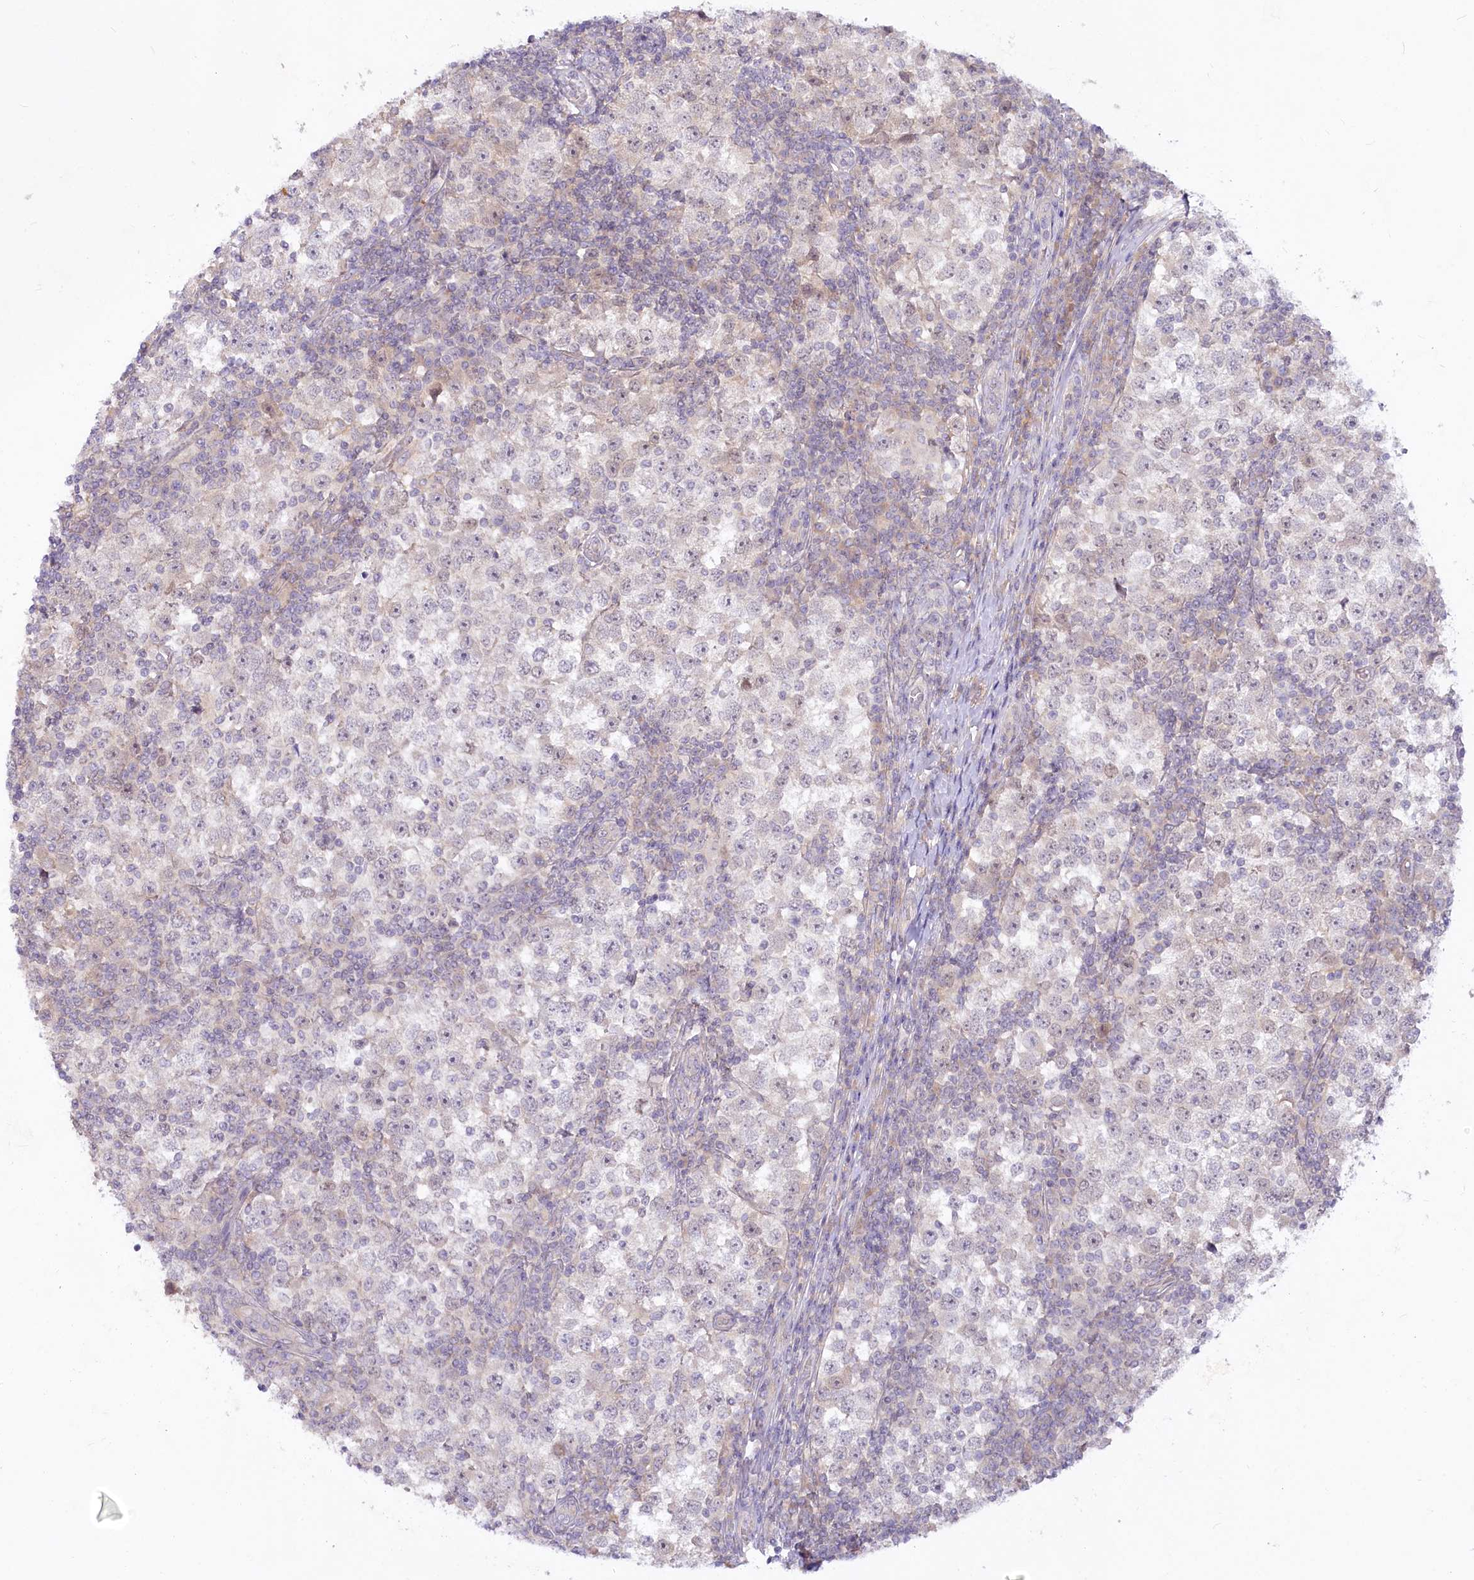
{"staining": {"intensity": "weak", "quantity": "<25%", "location": "nuclear"}, "tissue": "testis cancer", "cell_type": "Tumor cells", "image_type": "cancer", "snomed": [{"axis": "morphology", "description": "Seminoma, NOS"}, {"axis": "topography", "description": "Testis"}], "caption": "Tumor cells show no significant positivity in testis cancer (seminoma).", "gene": "EFHC2", "patient": {"sex": "male", "age": 65}}